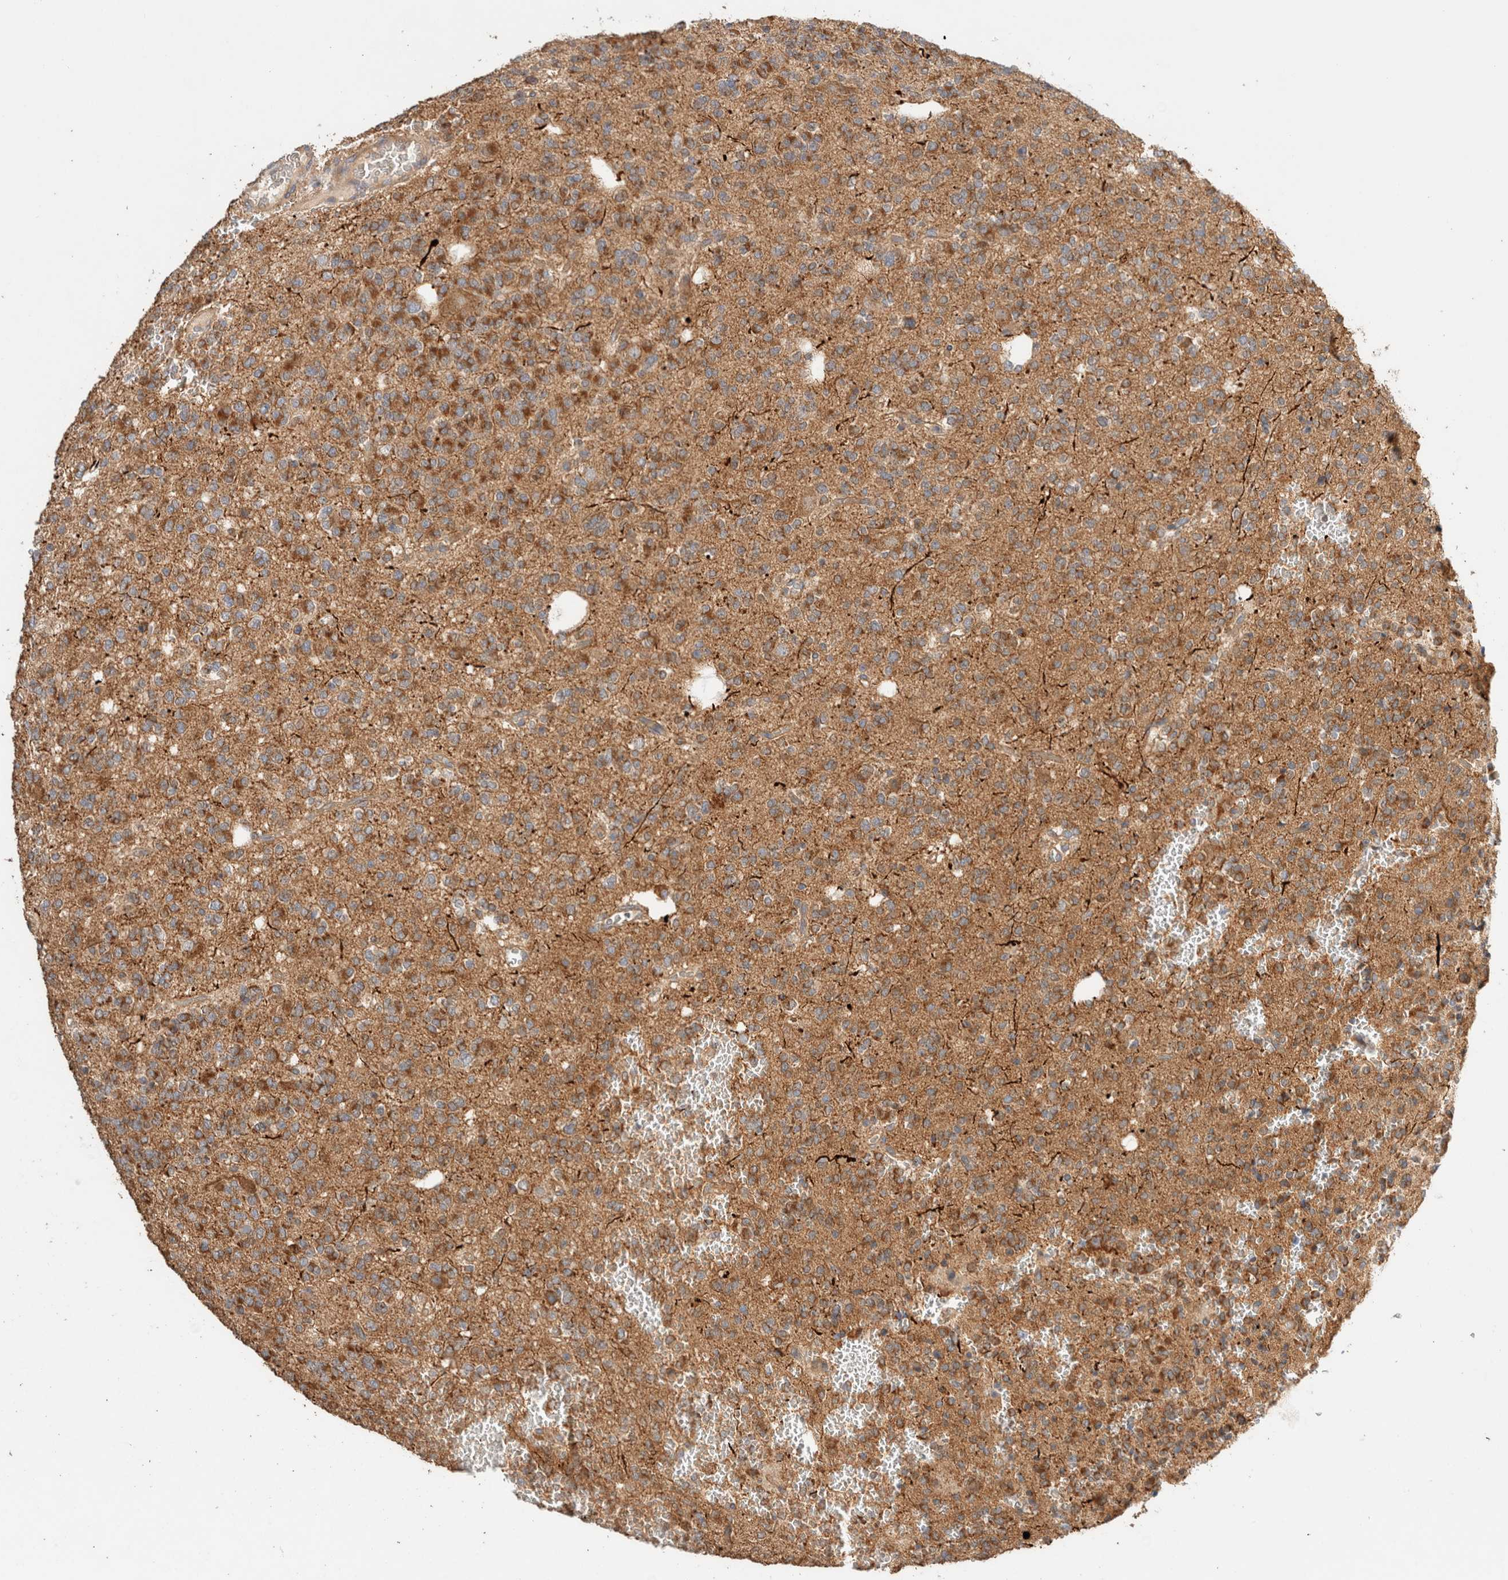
{"staining": {"intensity": "moderate", "quantity": "25%-75%", "location": "cytoplasmic/membranous"}, "tissue": "glioma", "cell_type": "Tumor cells", "image_type": "cancer", "snomed": [{"axis": "morphology", "description": "Glioma, malignant, Low grade"}, {"axis": "topography", "description": "Brain"}], "caption": "This is an image of immunohistochemistry (IHC) staining of malignant glioma (low-grade), which shows moderate positivity in the cytoplasmic/membranous of tumor cells.", "gene": "B3GNTL1", "patient": {"sex": "male", "age": 38}}